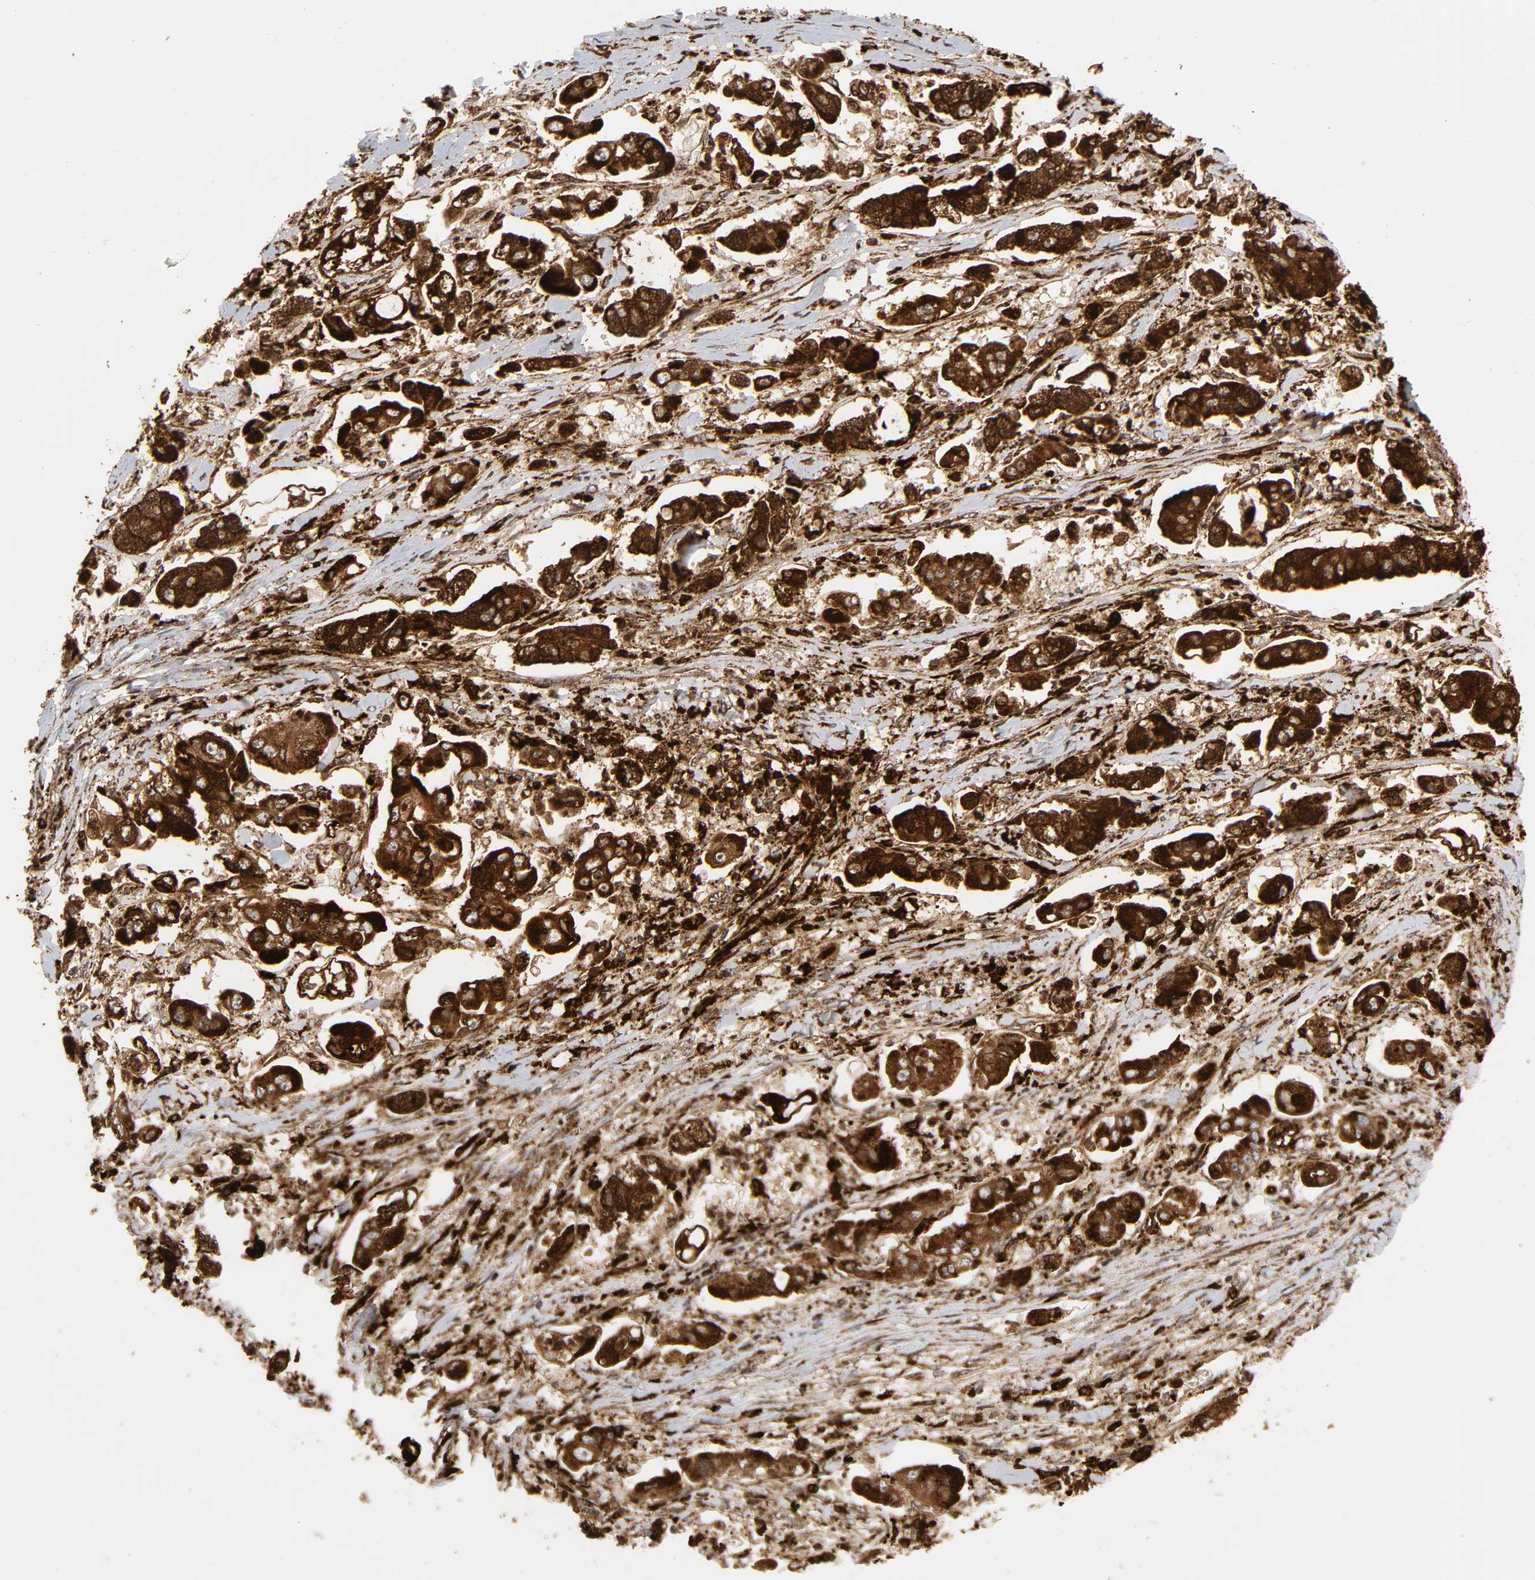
{"staining": {"intensity": "strong", "quantity": ">75%", "location": "cytoplasmic/membranous"}, "tissue": "stomach cancer", "cell_type": "Tumor cells", "image_type": "cancer", "snomed": [{"axis": "morphology", "description": "Adenocarcinoma, NOS"}, {"axis": "topography", "description": "Stomach"}], "caption": "Tumor cells reveal high levels of strong cytoplasmic/membranous expression in approximately >75% of cells in human stomach cancer. The protein of interest is shown in brown color, while the nuclei are stained blue.", "gene": "PSAP", "patient": {"sex": "male", "age": 62}}